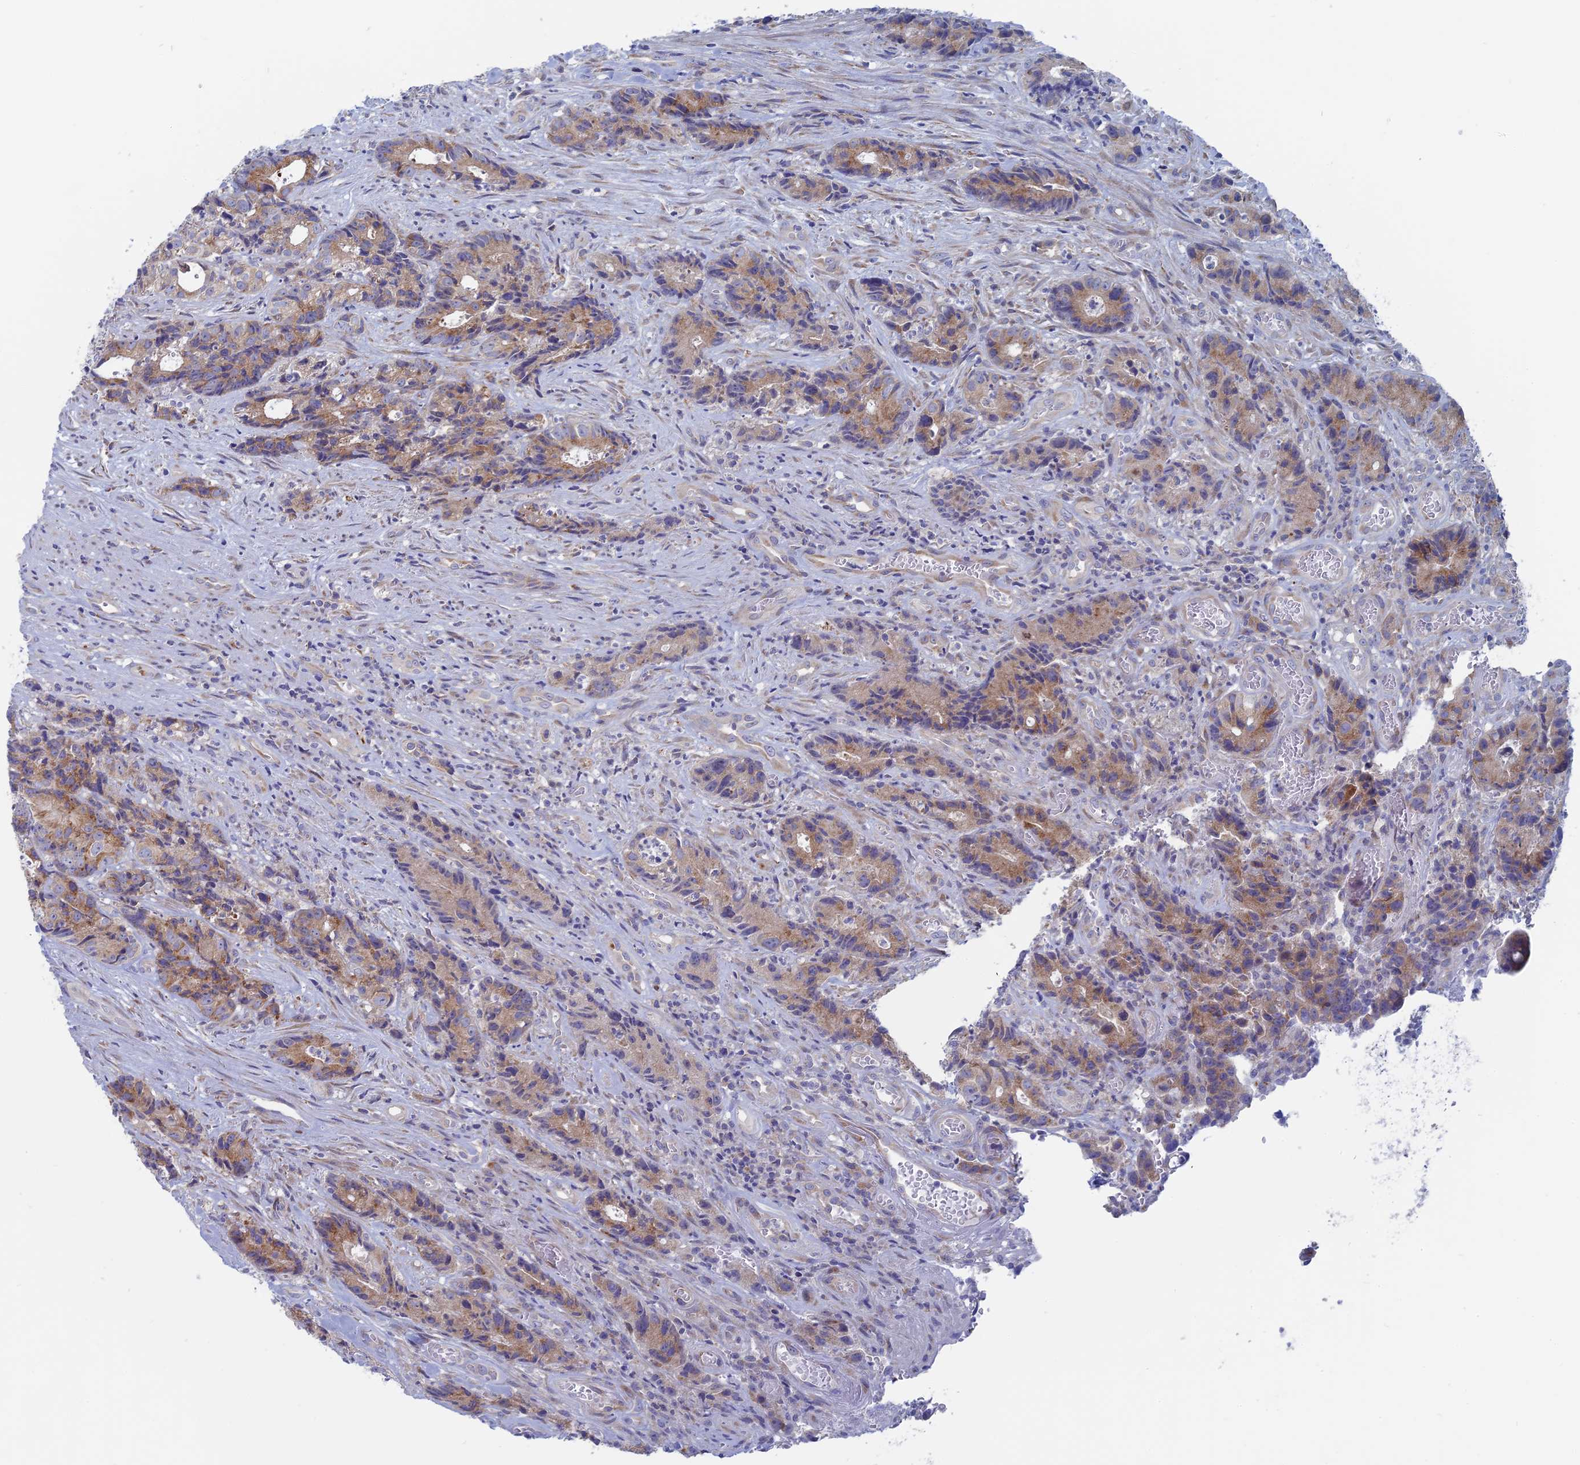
{"staining": {"intensity": "moderate", "quantity": ">75%", "location": "cytoplasmic/membranous"}, "tissue": "colorectal cancer", "cell_type": "Tumor cells", "image_type": "cancer", "snomed": [{"axis": "morphology", "description": "Adenocarcinoma, NOS"}, {"axis": "topography", "description": "Colon"}], "caption": "Protein expression by IHC shows moderate cytoplasmic/membranous expression in about >75% of tumor cells in colorectal adenocarcinoma. (DAB (3,3'-diaminobenzidine) = brown stain, brightfield microscopy at high magnification).", "gene": "TBC1D30", "patient": {"sex": "female", "age": 57}}